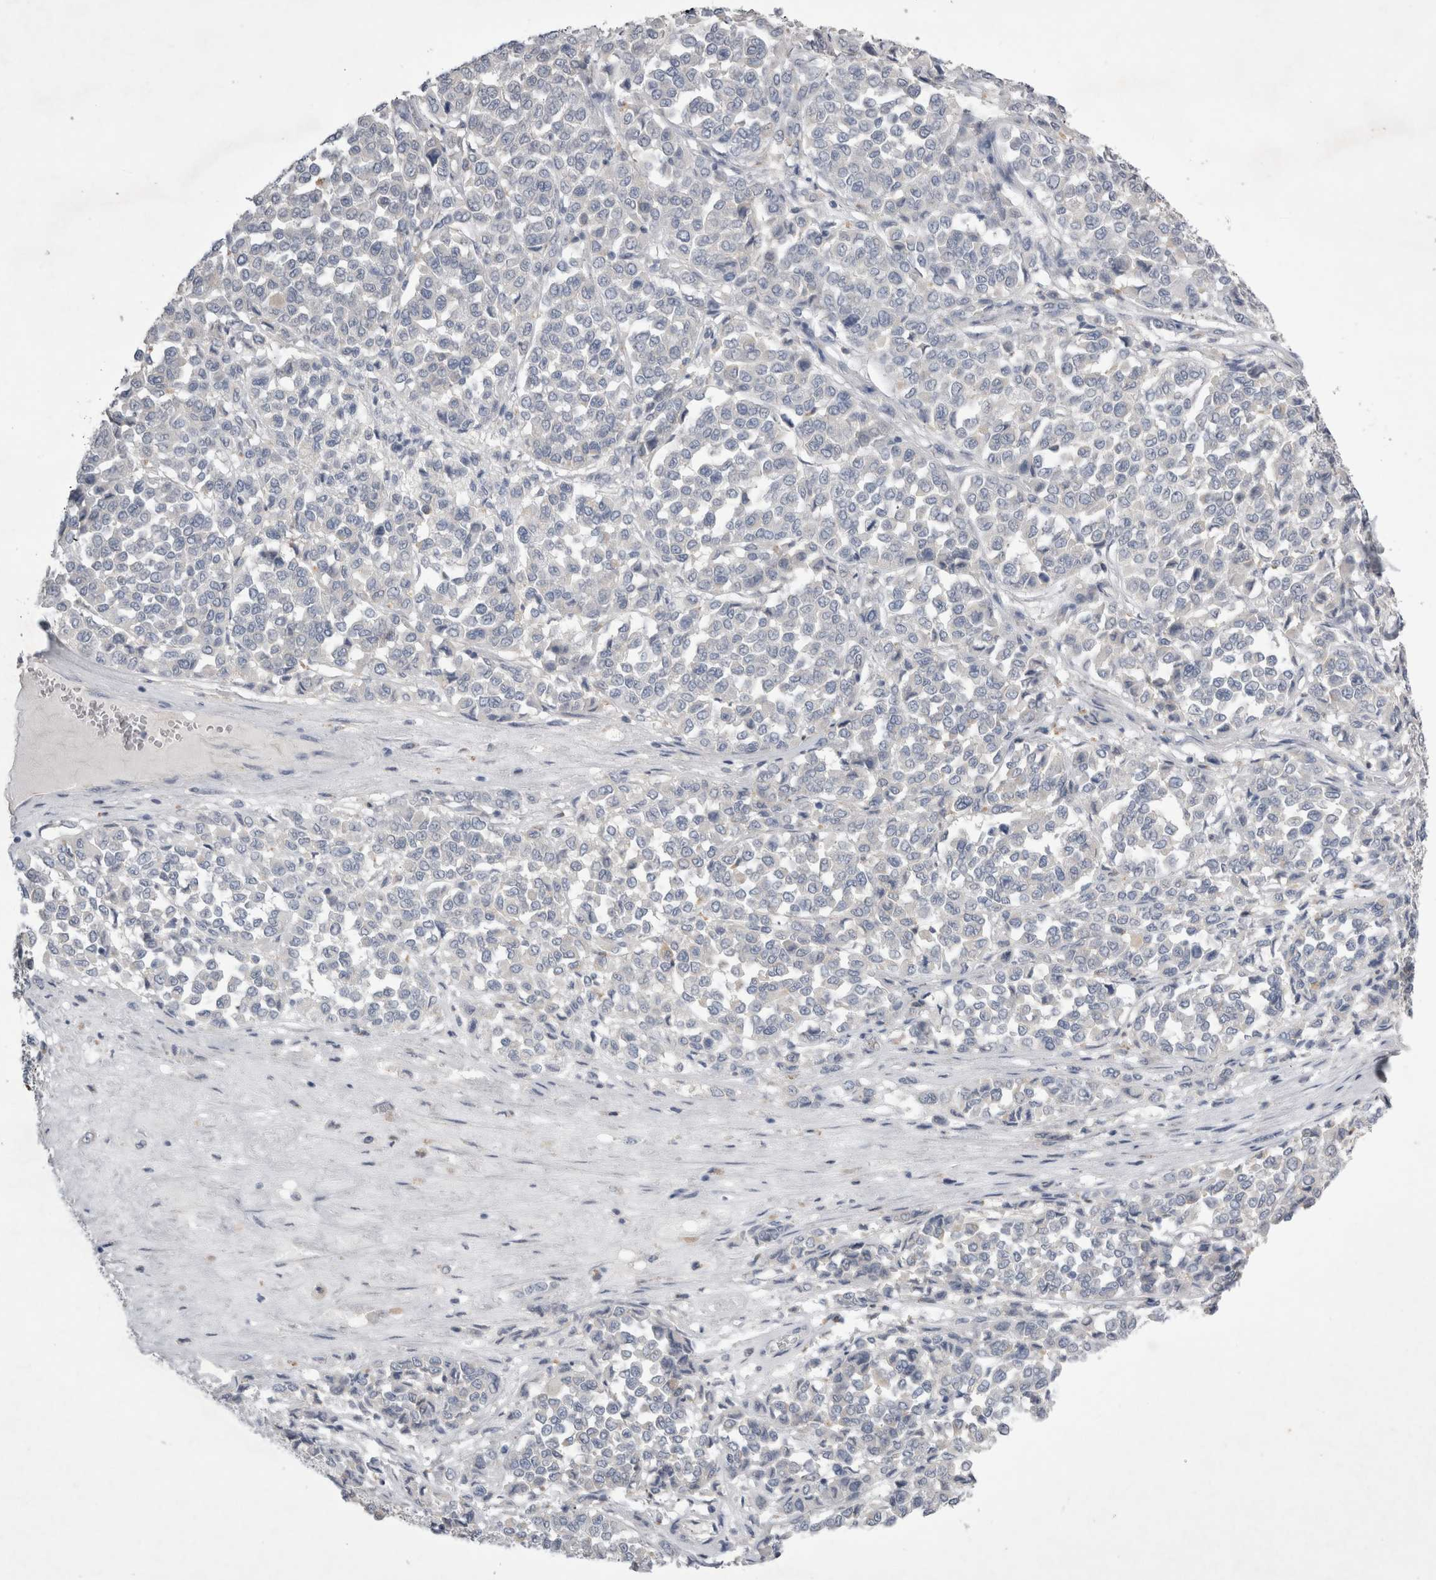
{"staining": {"intensity": "negative", "quantity": "none", "location": "none"}, "tissue": "melanoma", "cell_type": "Tumor cells", "image_type": "cancer", "snomed": [{"axis": "morphology", "description": "Malignant melanoma, Metastatic site"}, {"axis": "topography", "description": "Pancreas"}], "caption": "High magnification brightfield microscopy of malignant melanoma (metastatic site) stained with DAB (3,3'-diaminobenzidine) (brown) and counterstained with hematoxylin (blue): tumor cells show no significant staining.", "gene": "STRADB", "patient": {"sex": "female", "age": 30}}